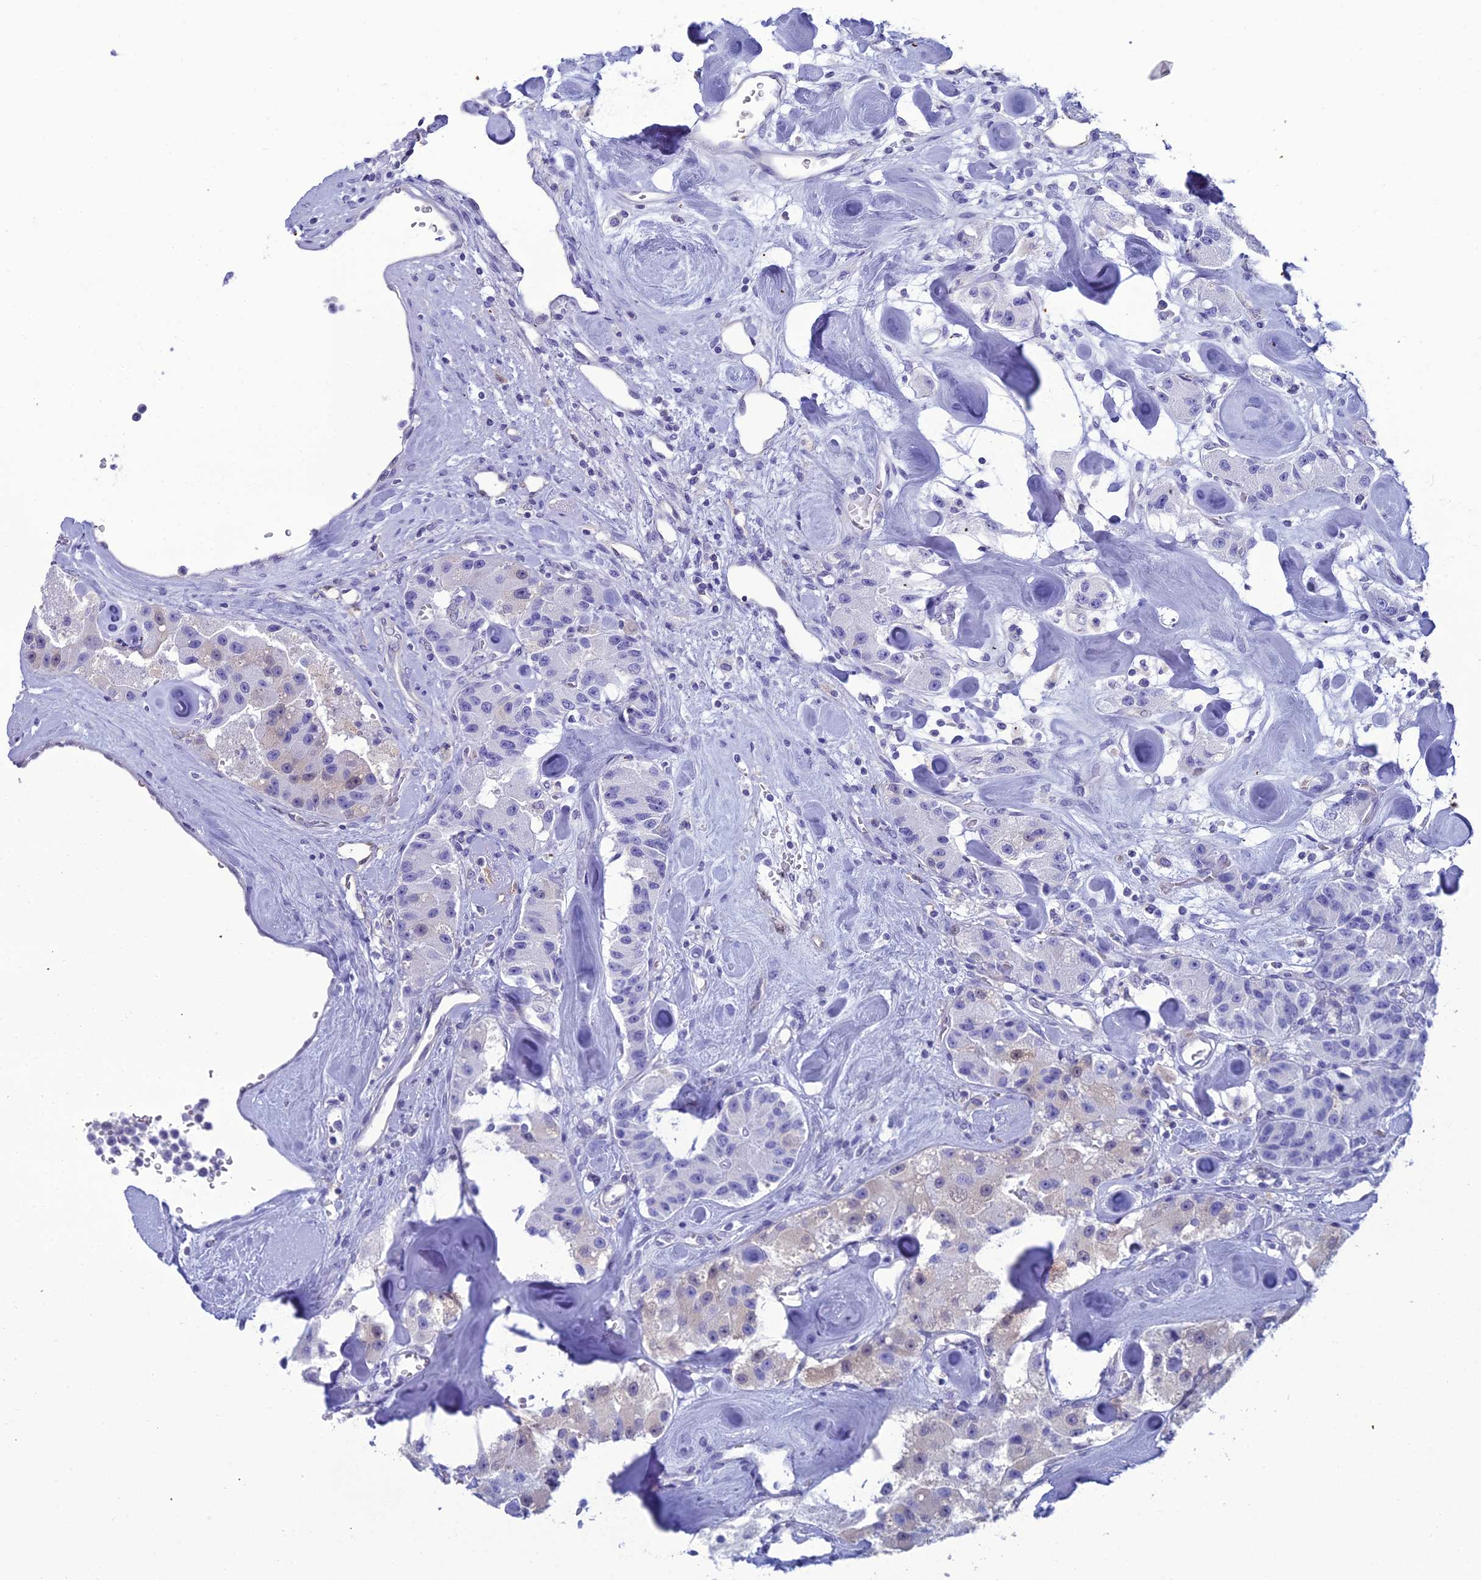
{"staining": {"intensity": "negative", "quantity": "none", "location": "none"}, "tissue": "carcinoid", "cell_type": "Tumor cells", "image_type": "cancer", "snomed": [{"axis": "morphology", "description": "Carcinoid, malignant, NOS"}, {"axis": "topography", "description": "Pancreas"}], "caption": "High magnification brightfield microscopy of carcinoid (malignant) stained with DAB (brown) and counterstained with hematoxylin (blue): tumor cells show no significant staining. Nuclei are stained in blue.", "gene": "GNPNAT1", "patient": {"sex": "male", "age": 41}}